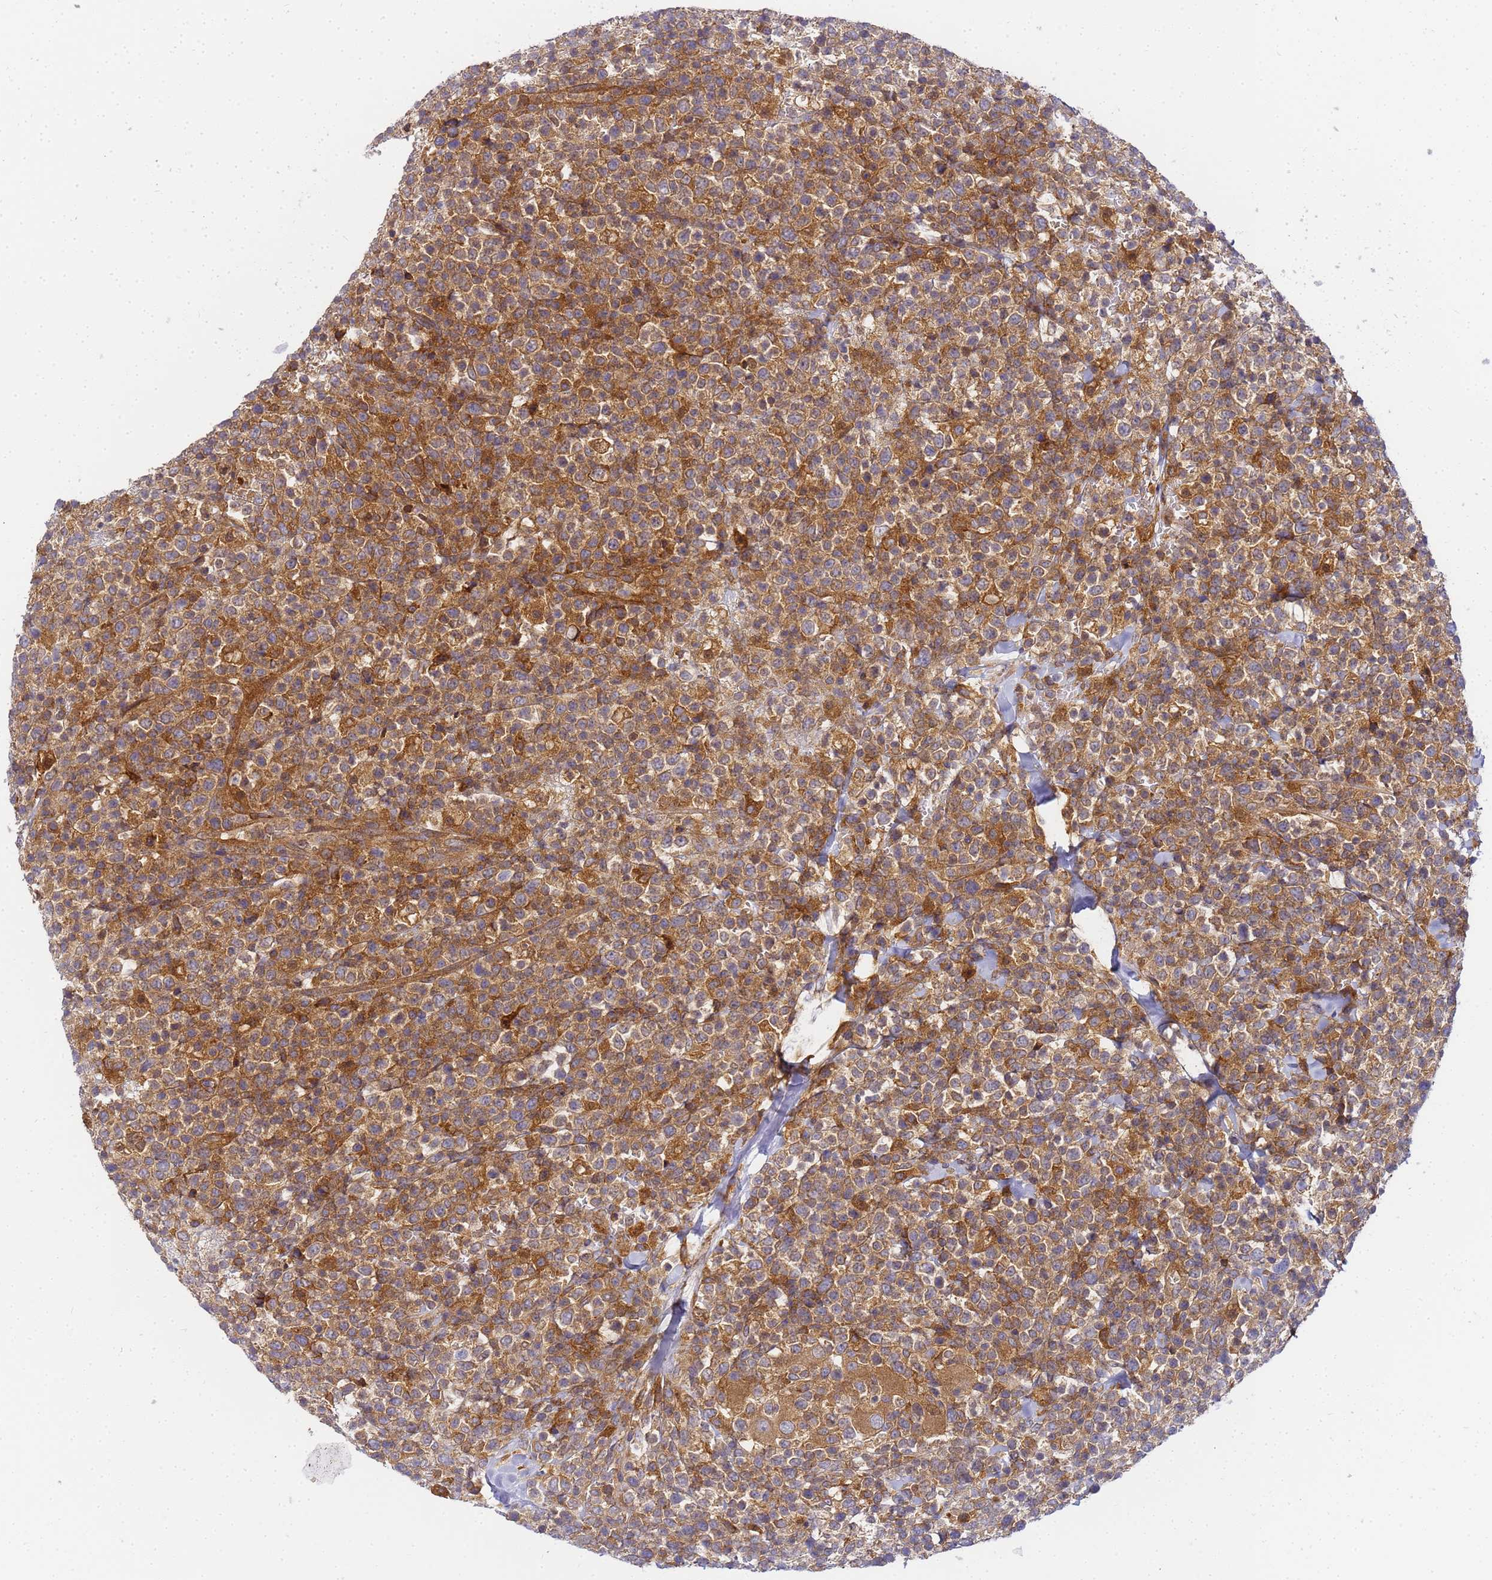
{"staining": {"intensity": "moderate", "quantity": ">75%", "location": "cytoplasmic/membranous"}, "tissue": "lymphoma", "cell_type": "Tumor cells", "image_type": "cancer", "snomed": [{"axis": "morphology", "description": "Malignant lymphoma, non-Hodgkin's type, High grade"}, {"axis": "topography", "description": "Colon"}], "caption": "Human lymphoma stained for a protein (brown) displays moderate cytoplasmic/membranous positive staining in about >75% of tumor cells.", "gene": "CHM", "patient": {"sex": "female", "age": 53}}